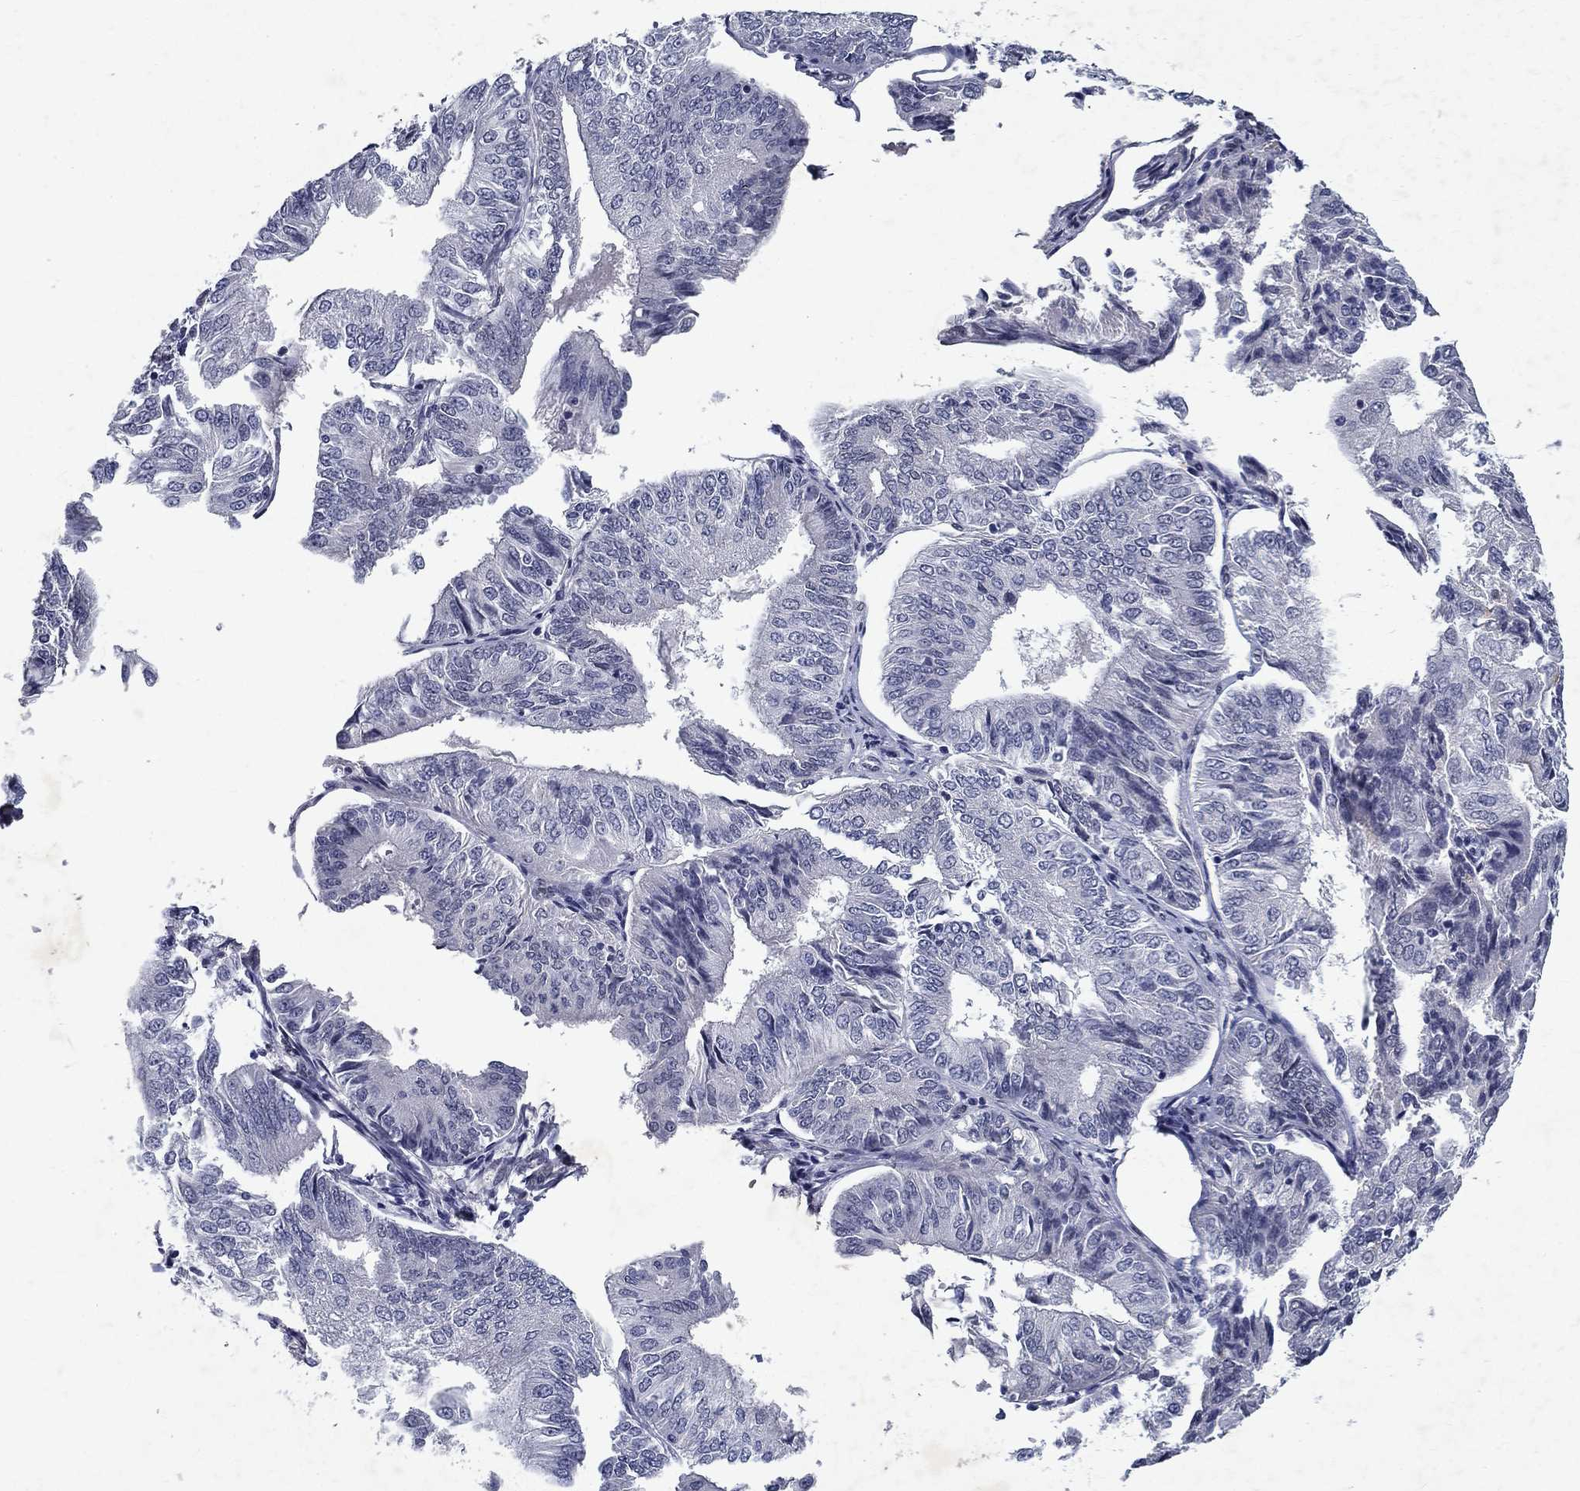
{"staining": {"intensity": "negative", "quantity": "none", "location": "none"}, "tissue": "endometrial cancer", "cell_type": "Tumor cells", "image_type": "cancer", "snomed": [{"axis": "morphology", "description": "Adenocarcinoma, NOS"}, {"axis": "topography", "description": "Endometrium"}], "caption": "Tumor cells are negative for protein expression in human endometrial adenocarcinoma.", "gene": "RBFOX1", "patient": {"sex": "female", "age": 58}}